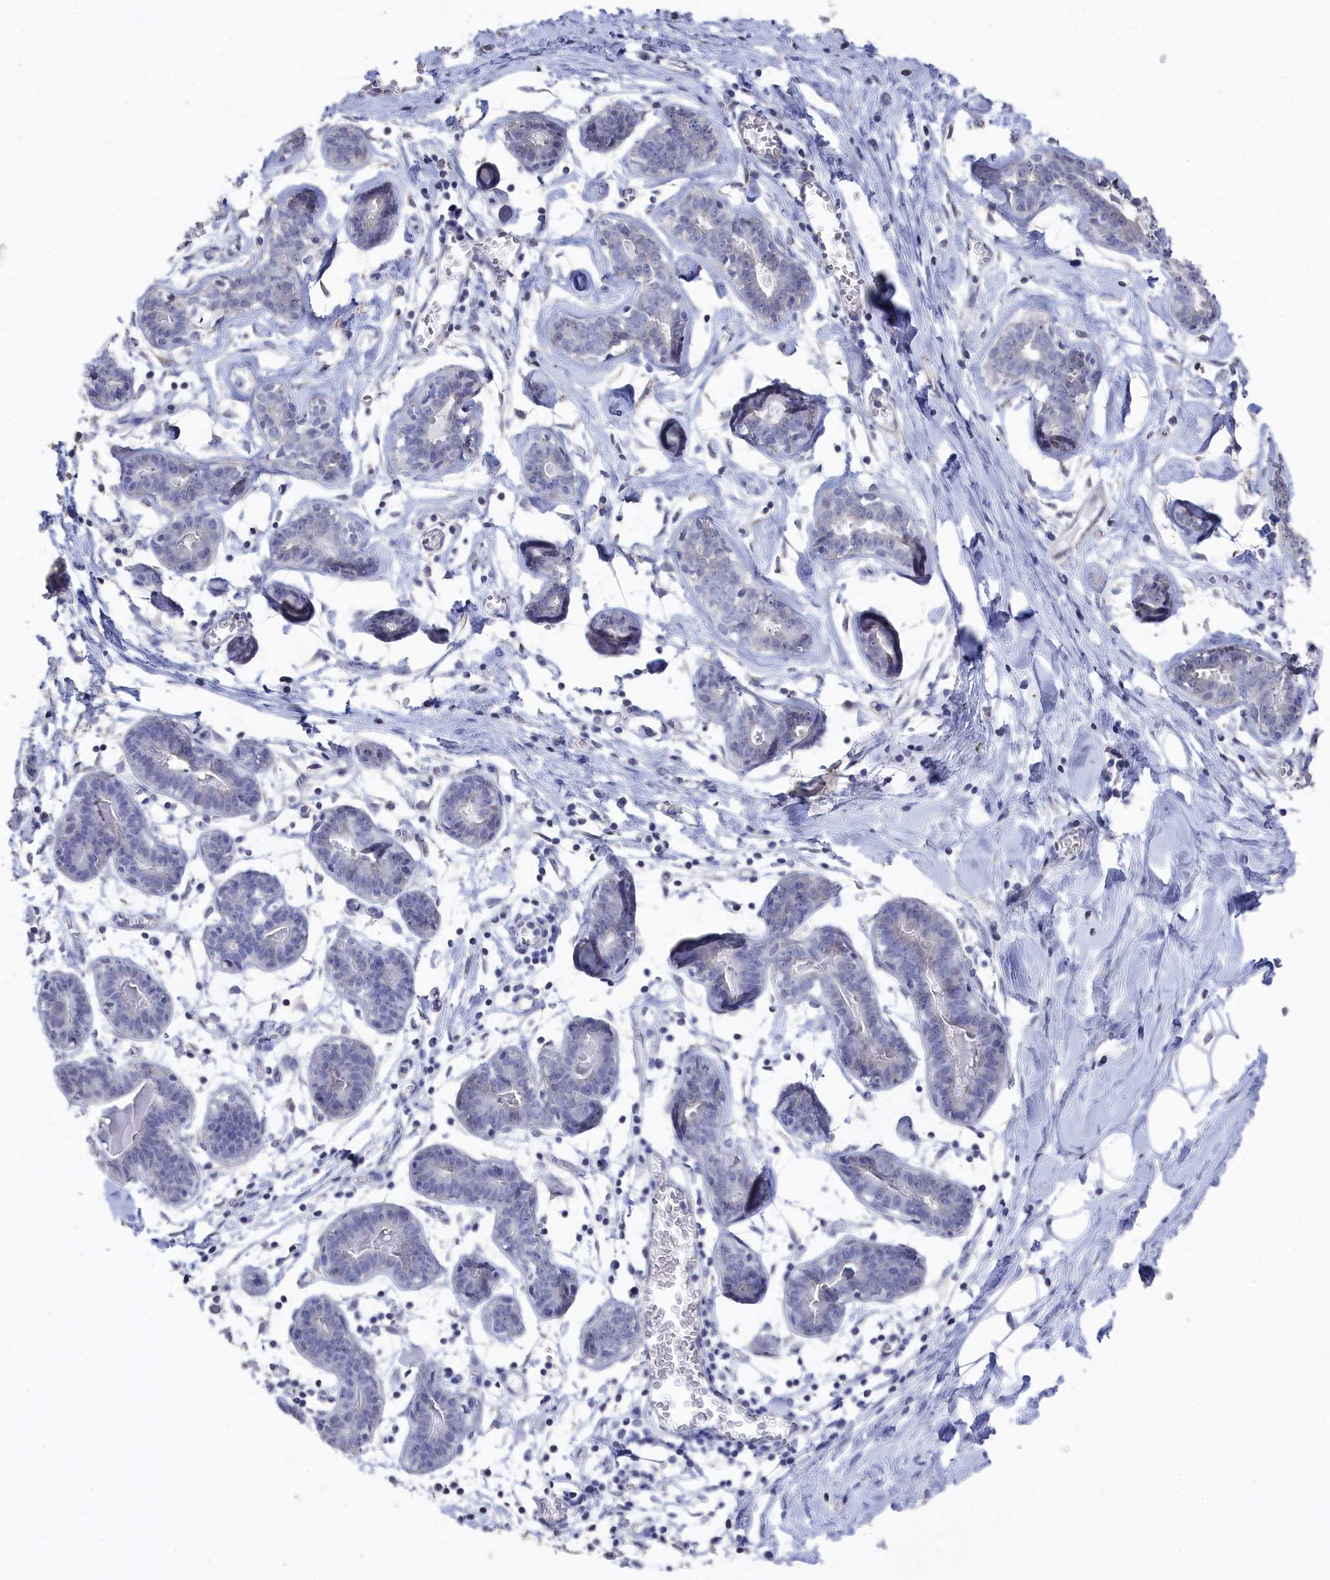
{"staining": {"intensity": "negative", "quantity": "none", "location": "none"}, "tissue": "breast", "cell_type": "Adipocytes", "image_type": "normal", "snomed": [{"axis": "morphology", "description": "Normal tissue, NOS"}, {"axis": "topography", "description": "Breast"}], "caption": "This is an immunohistochemistry histopathology image of normal human breast. There is no staining in adipocytes.", "gene": "SEMG2", "patient": {"sex": "female", "age": 27}}